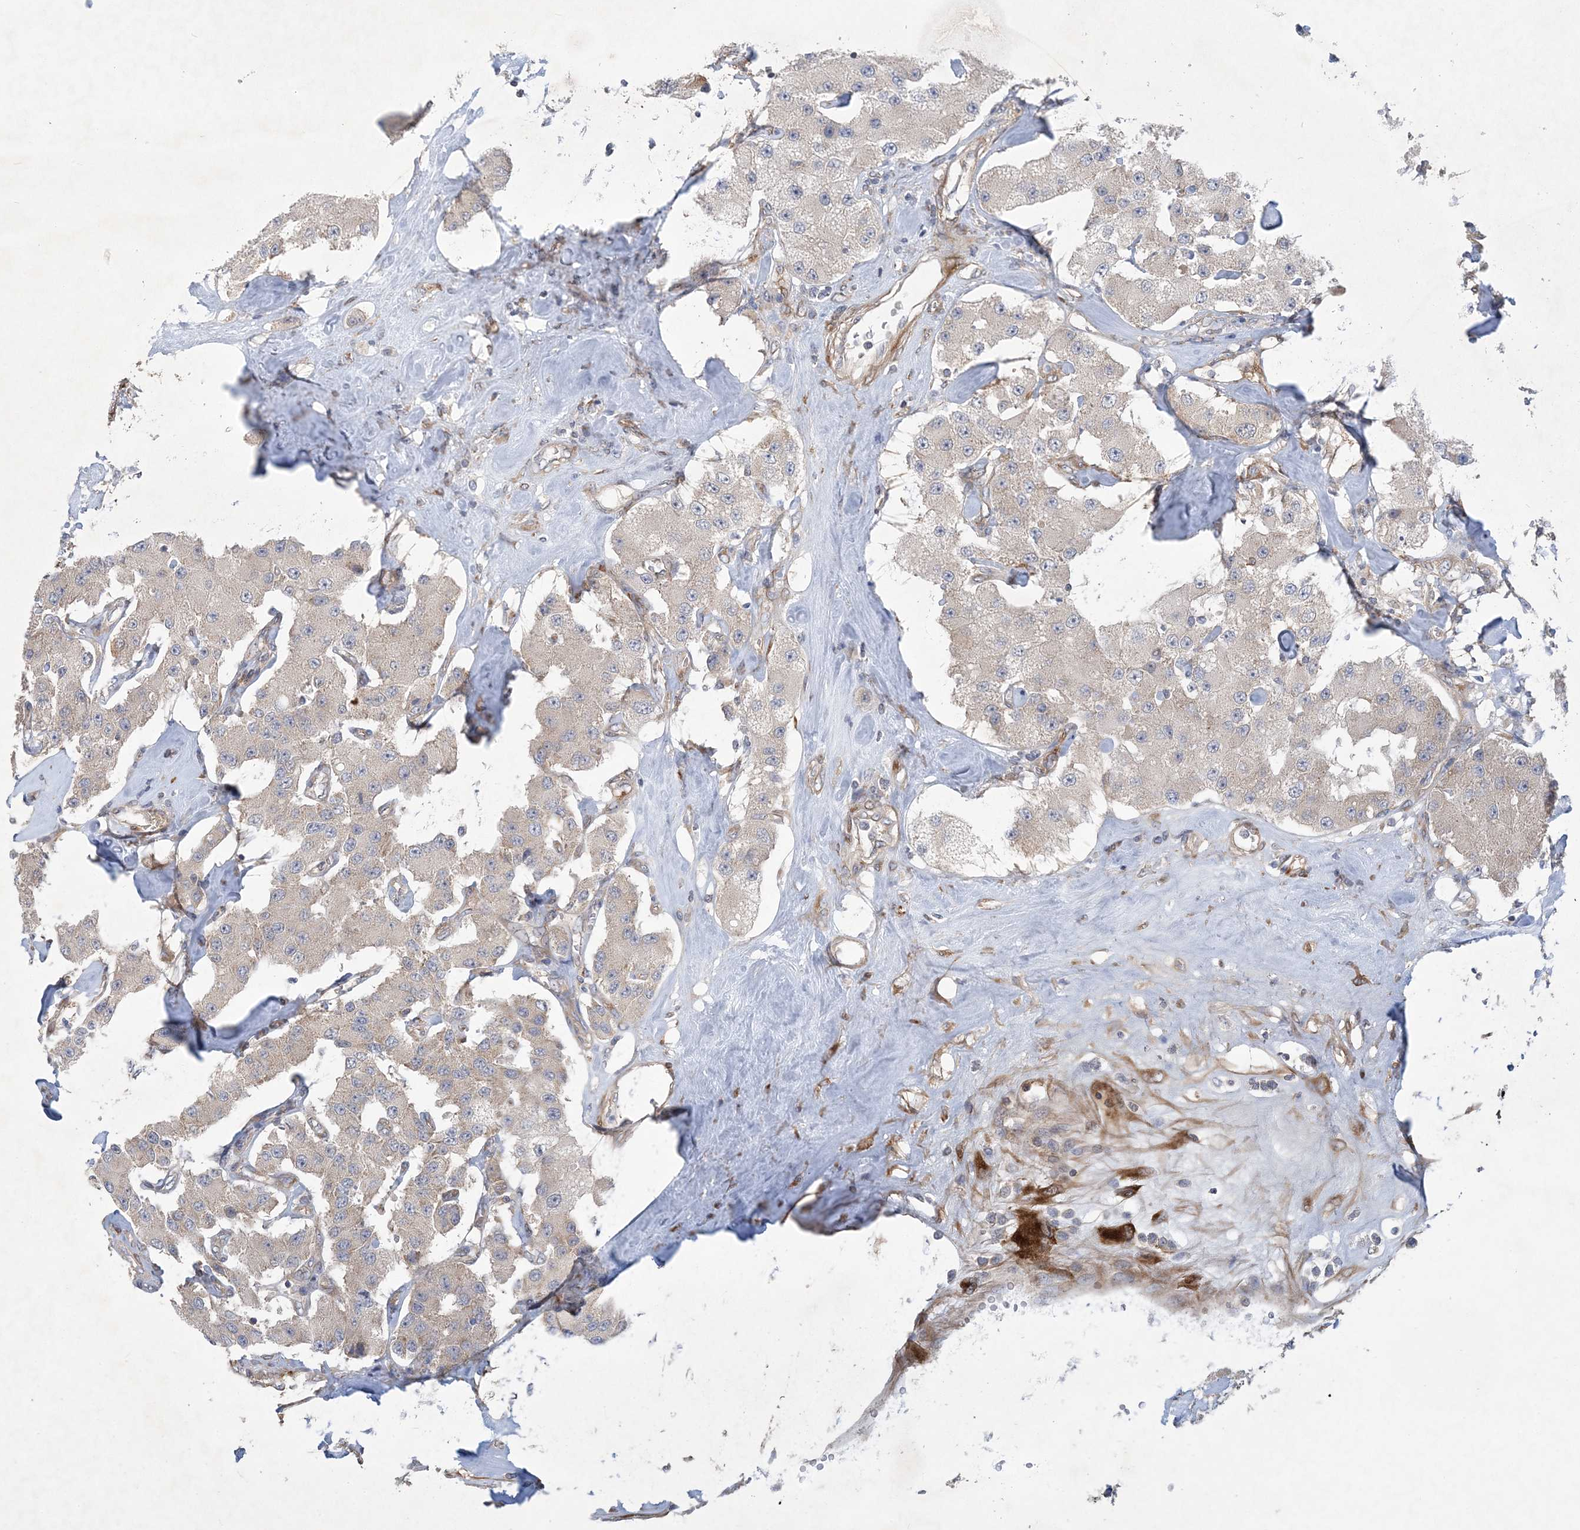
{"staining": {"intensity": "weak", "quantity": "25%-75%", "location": "cytoplasmic/membranous"}, "tissue": "carcinoid", "cell_type": "Tumor cells", "image_type": "cancer", "snomed": [{"axis": "morphology", "description": "Carcinoid, malignant, NOS"}, {"axis": "topography", "description": "Pancreas"}], "caption": "Tumor cells exhibit low levels of weak cytoplasmic/membranous staining in about 25%-75% of cells in human carcinoid (malignant).", "gene": "MAP4K5", "patient": {"sex": "male", "age": 41}}